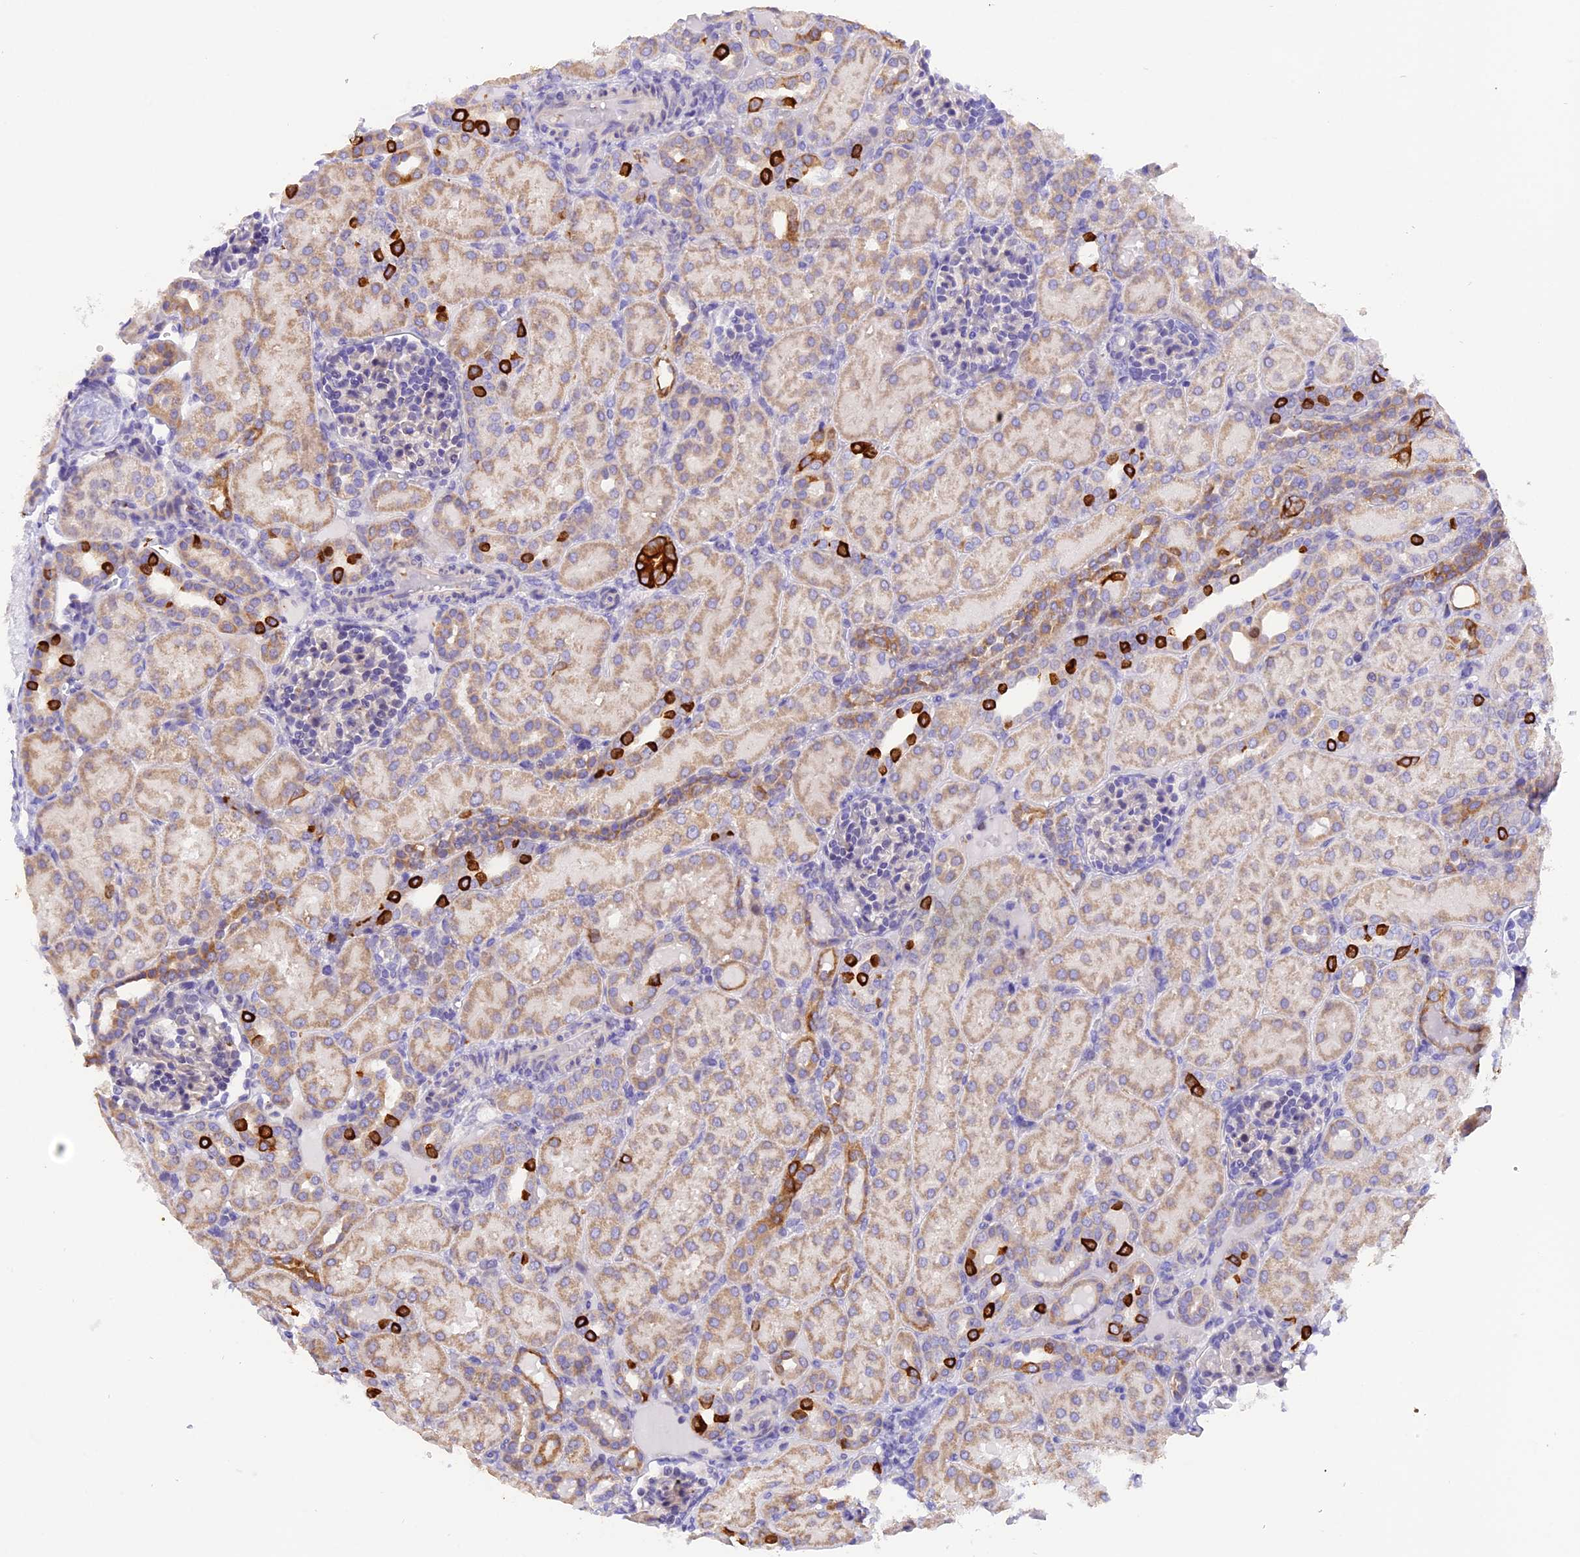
{"staining": {"intensity": "negative", "quantity": "none", "location": "none"}, "tissue": "kidney", "cell_type": "Cells in glomeruli", "image_type": "normal", "snomed": [{"axis": "morphology", "description": "Normal tissue, NOS"}, {"axis": "topography", "description": "Kidney"}], "caption": "Protein analysis of benign kidney shows no significant staining in cells in glomeruli.", "gene": "PKIA", "patient": {"sex": "male", "age": 1}}